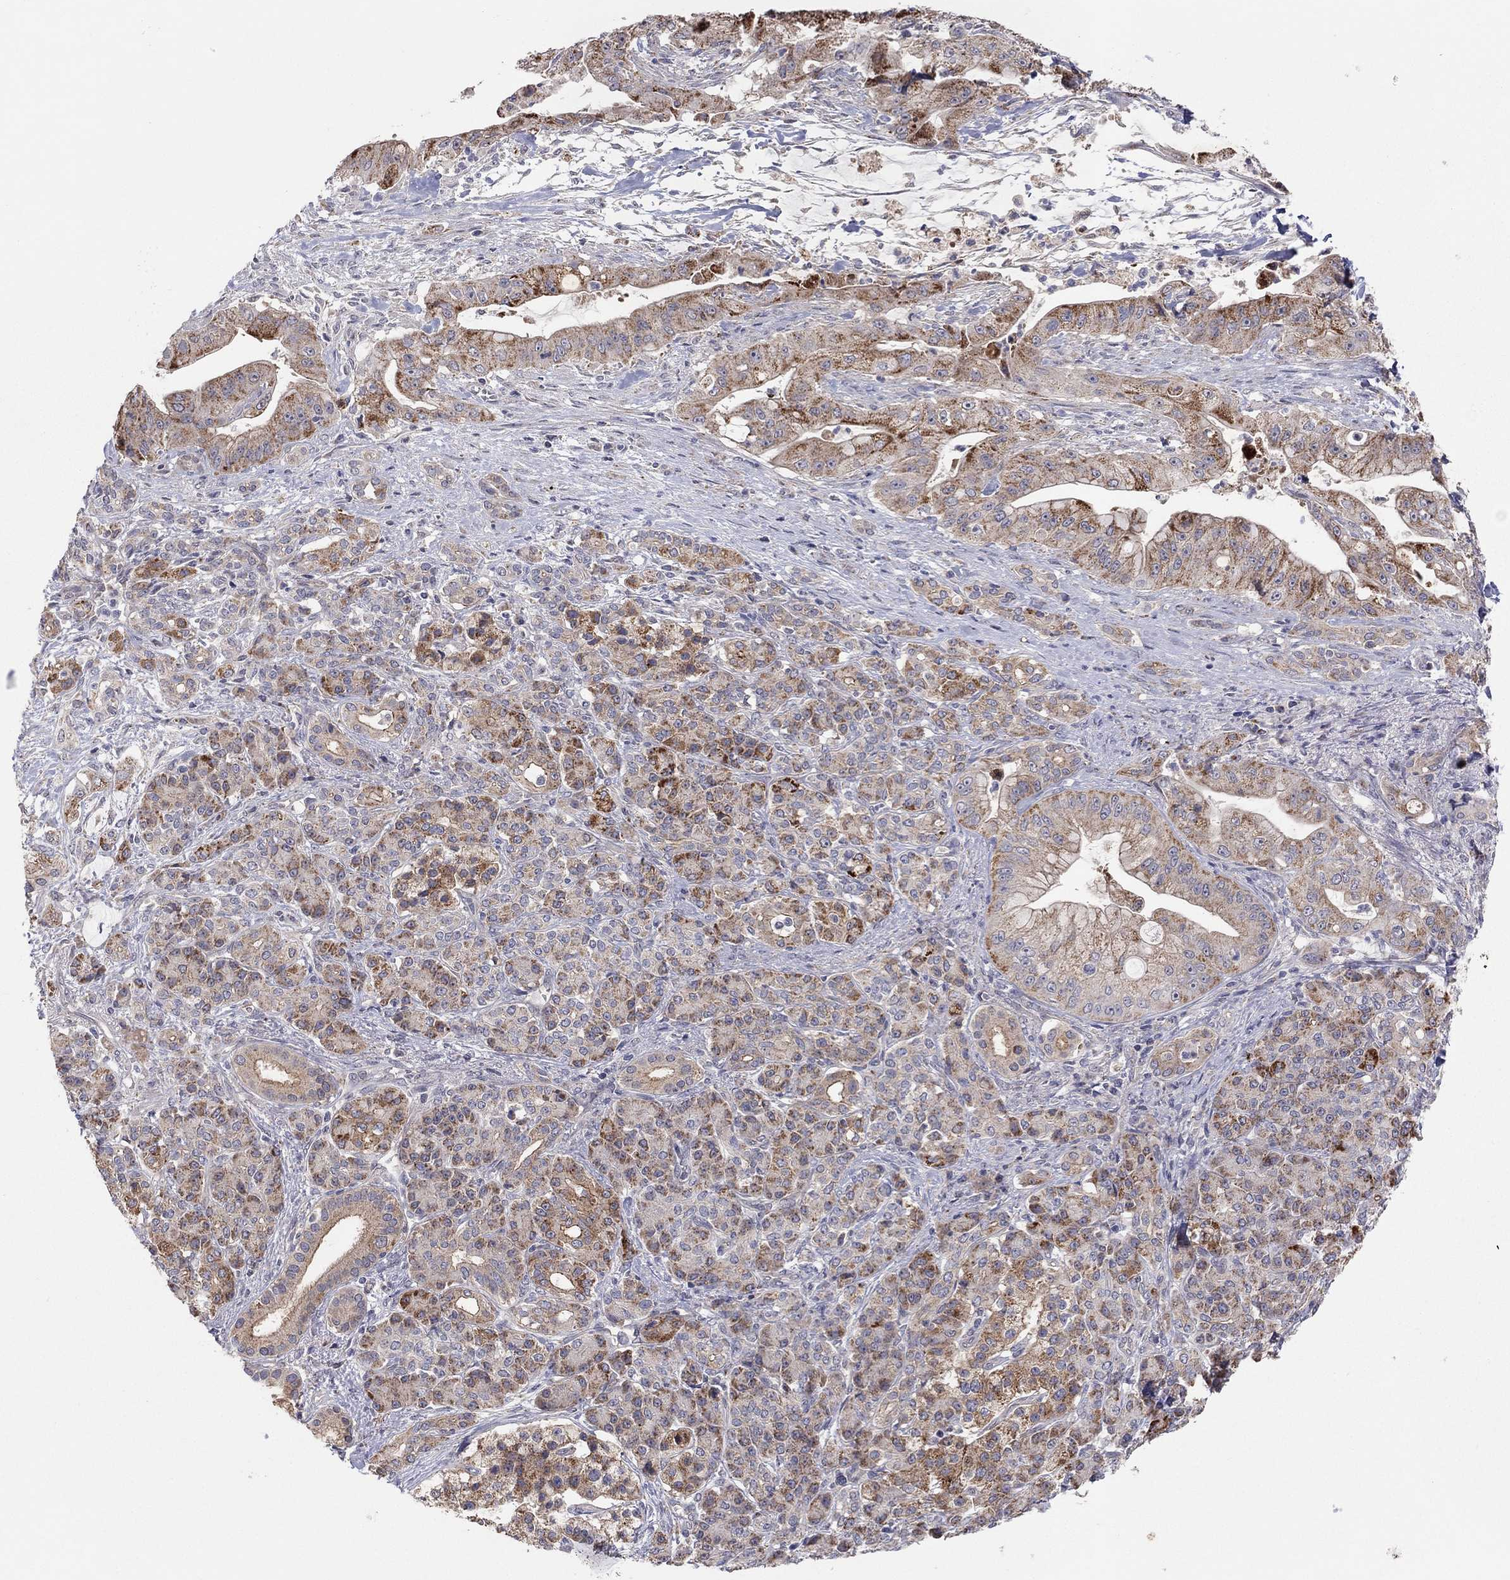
{"staining": {"intensity": "strong", "quantity": "<25%", "location": "cytoplasmic/membranous"}, "tissue": "pancreatic cancer", "cell_type": "Tumor cells", "image_type": "cancer", "snomed": [{"axis": "morphology", "description": "Normal tissue, NOS"}, {"axis": "morphology", "description": "Inflammation, NOS"}, {"axis": "morphology", "description": "Adenocarcinoma, NOS"}, {"axis": "topography", "description": "Pancreas"}], "caption": "Immunohistochemical staining of human pancreatic adenocarcinoma exhibits medium levels of strong cytoplasmic/membranous expression in approximately <25% of tumor cells.", "gene": "CRACDL", "patient": {"sex": "male", "age": 57}}